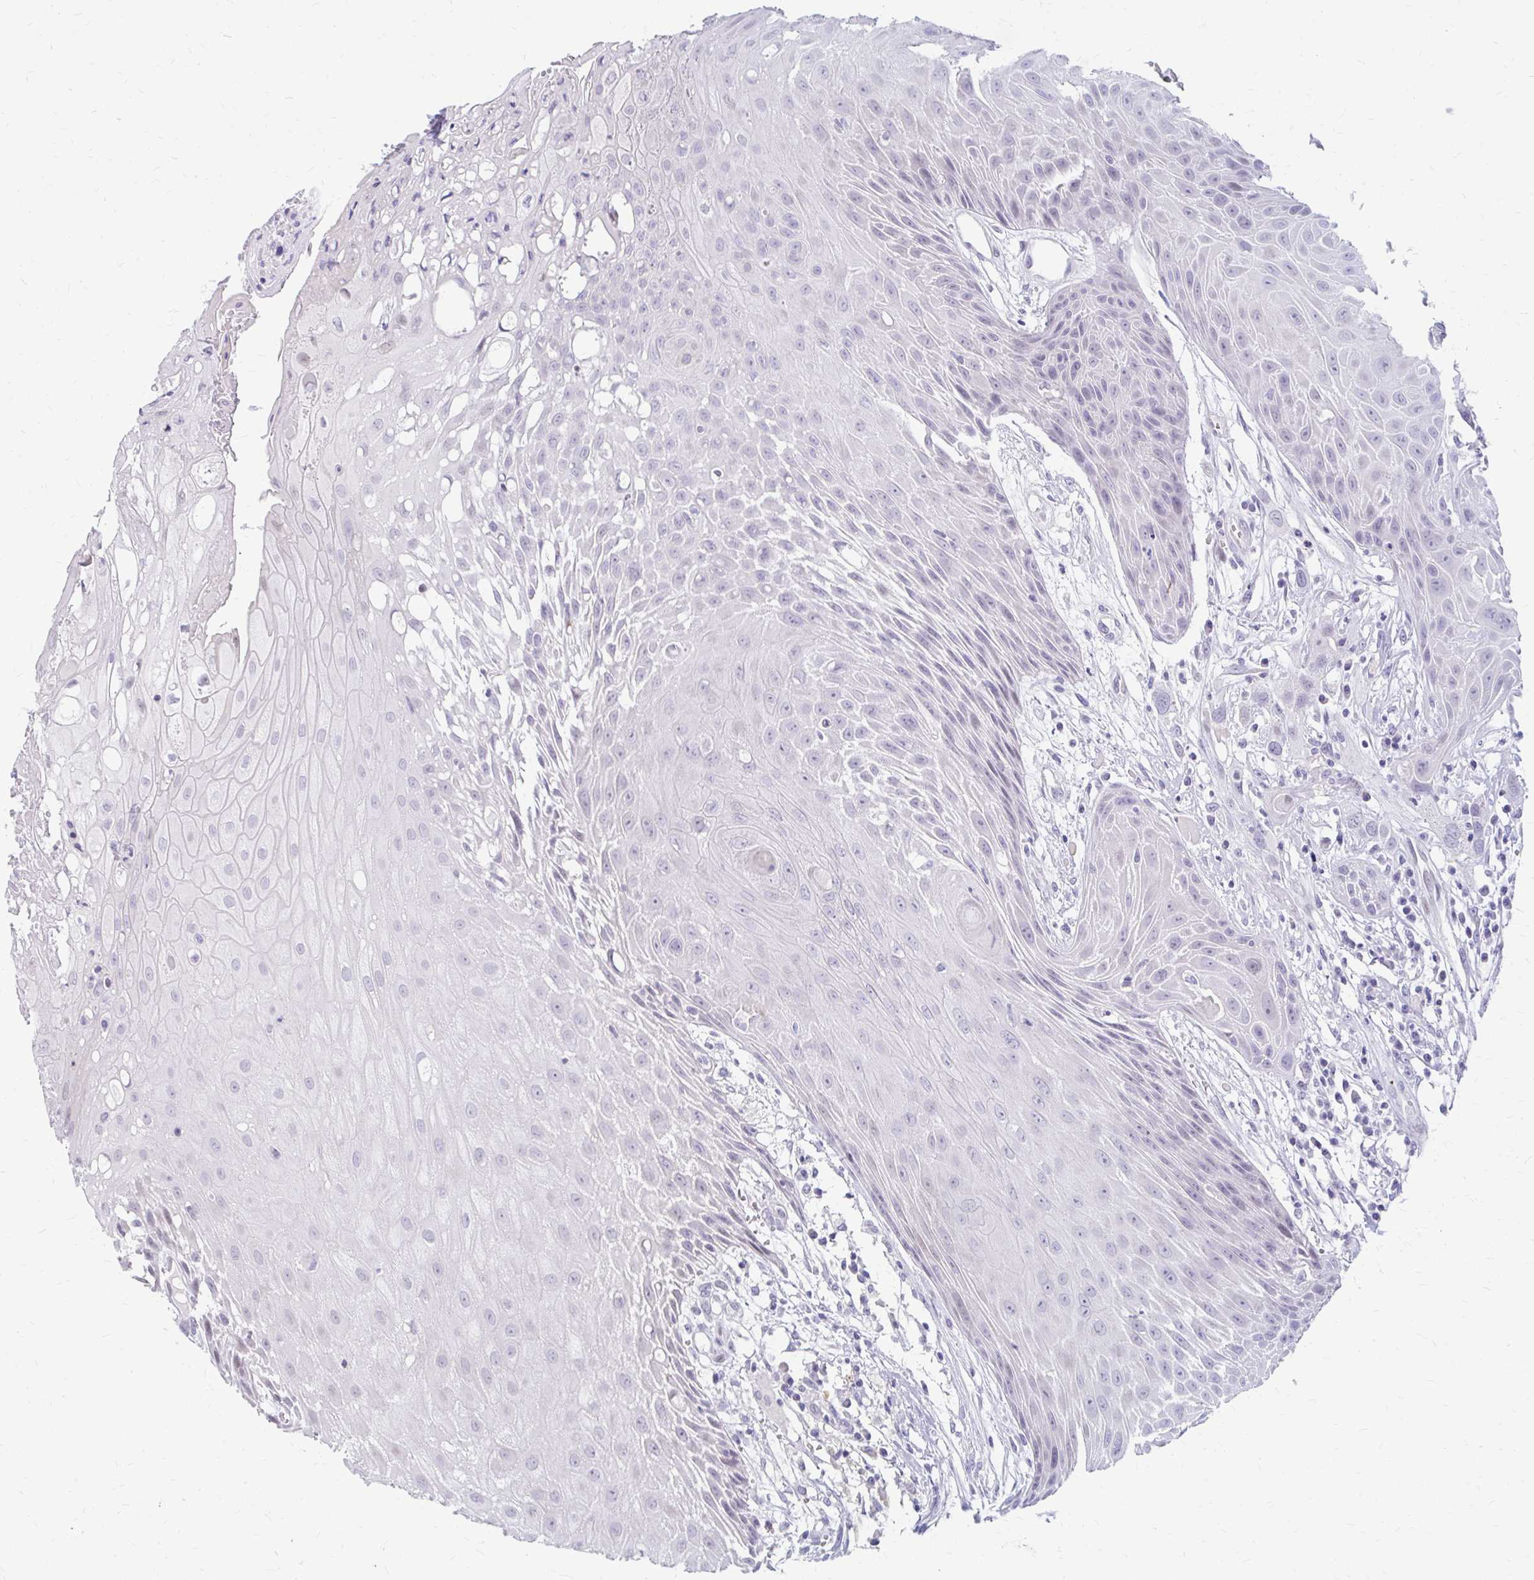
{"staining": {"intensity": "negative", "quantity": "none", "location": "none"}, "tissue": "head and neck cancer", "cell_type": "Tumor cells", "image_type": "cancer", "snomed": [{"axis": "morphology", "description": "Squamous cell carcinoma, NOS"}, {"axis": "topography", "description": "Head-Neck"}], "caption": "Immunohistochemical staining of squamous cell carcinoma (head and neck) displays no significant staining in tumor cells.", "gene": "RGS16", "patient": {"sex": "female", "age": 73}}